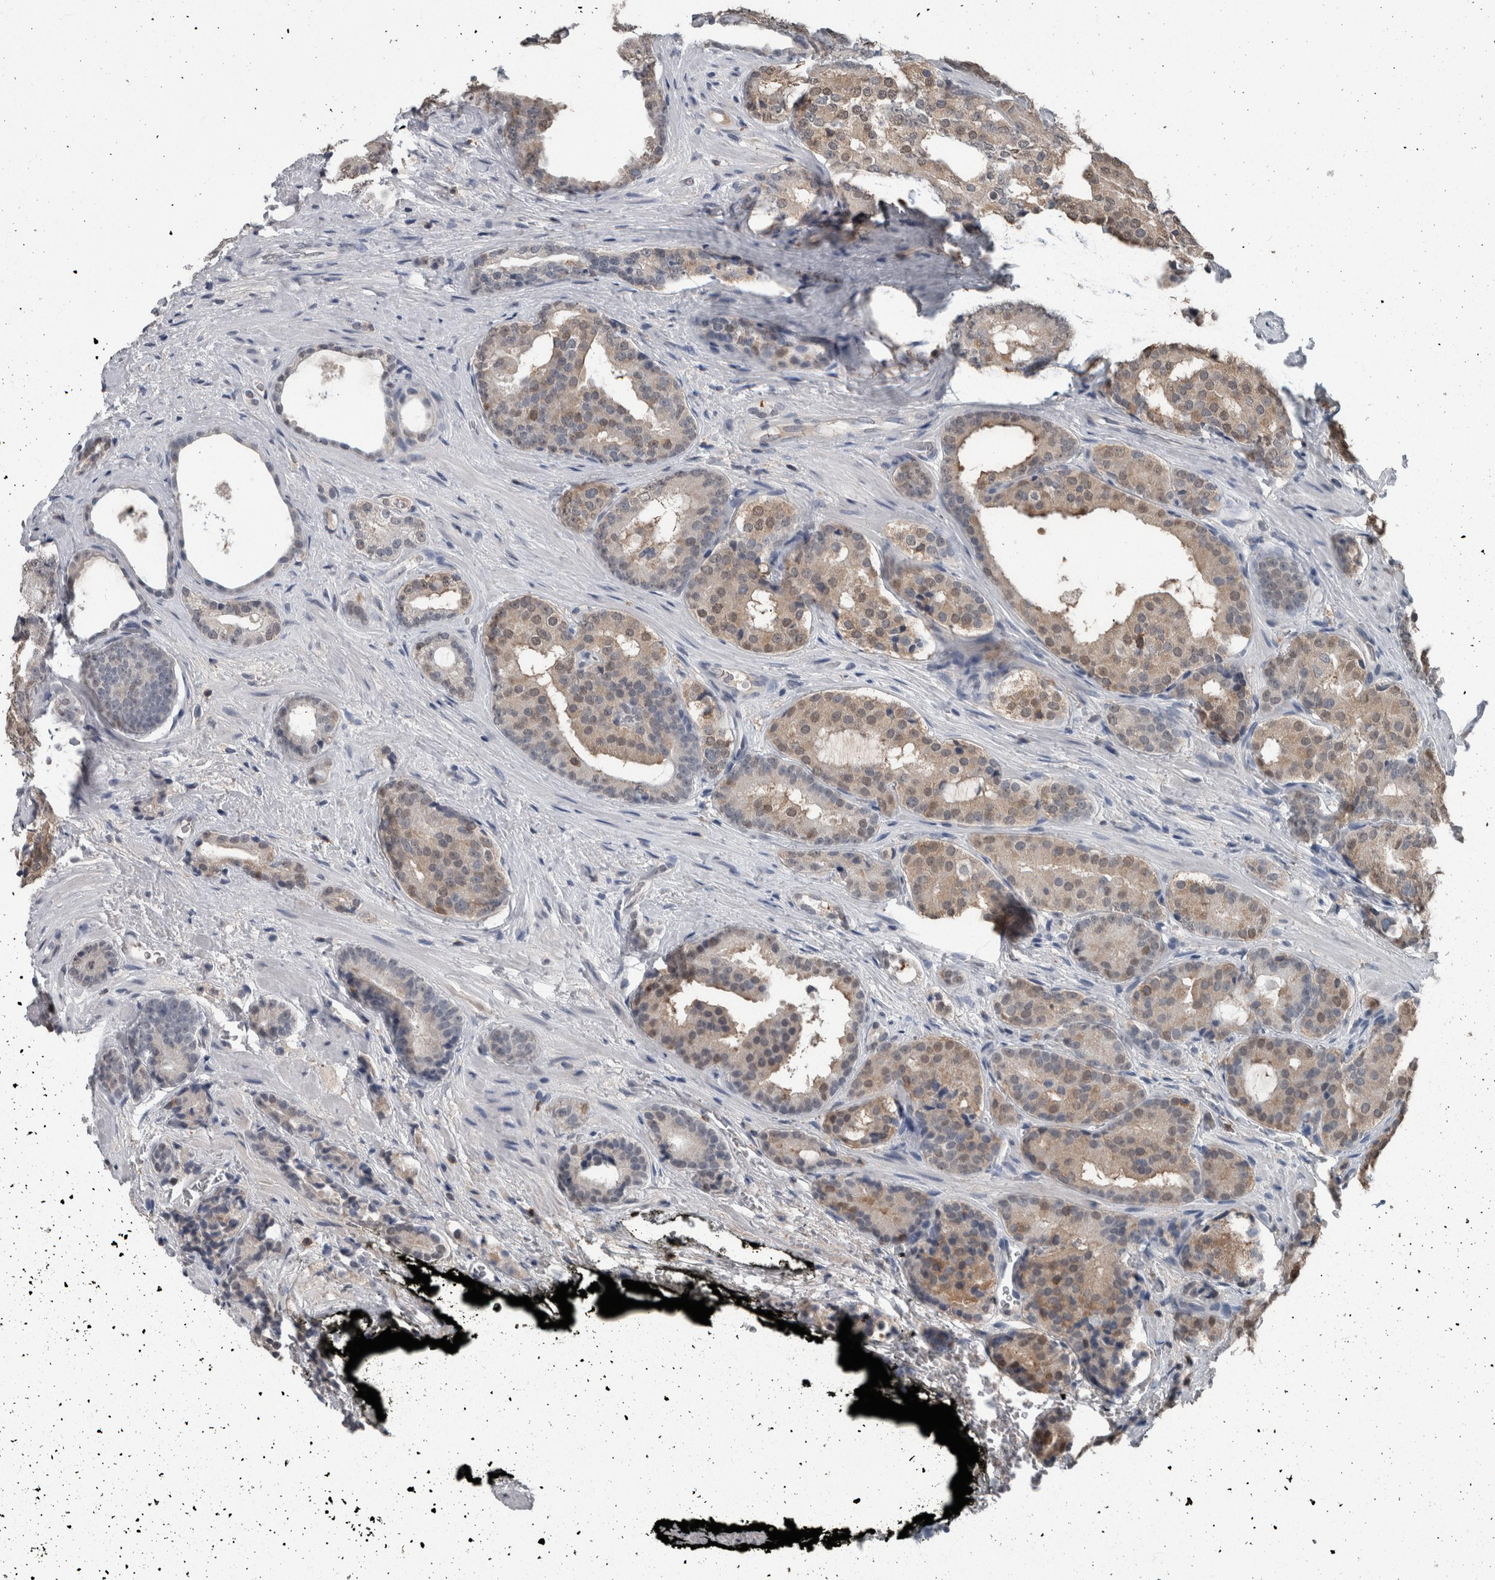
{"staining": {"intensity": "weak", "quantity": ">75%", "location": "cytoplasmic/membranous,nuclear"}, "tissue": "prostate cancer", "cell_type": "Tumor cells", "image_type": "cancer", "snomed": [{"axis": "morphology", "description": "Adenocarcinoma, High grade"}, {"axis": "topography", "description": "Prostate"}], "caption": "Protein expression analysis of prostate cancer (high-grade adenocarcinoma) displays weak cytoplasmic/membranous and nuclear expression in about >75% of tumor cells. The protein of interest is stained brown, and the nuclei are stained in blue (DAB (3,3'-diaminobenzidine) IHC with brightfield microscopy, high magnification).", "gene": "MAFF", "patient": {"sex": "male", "age": 71}}